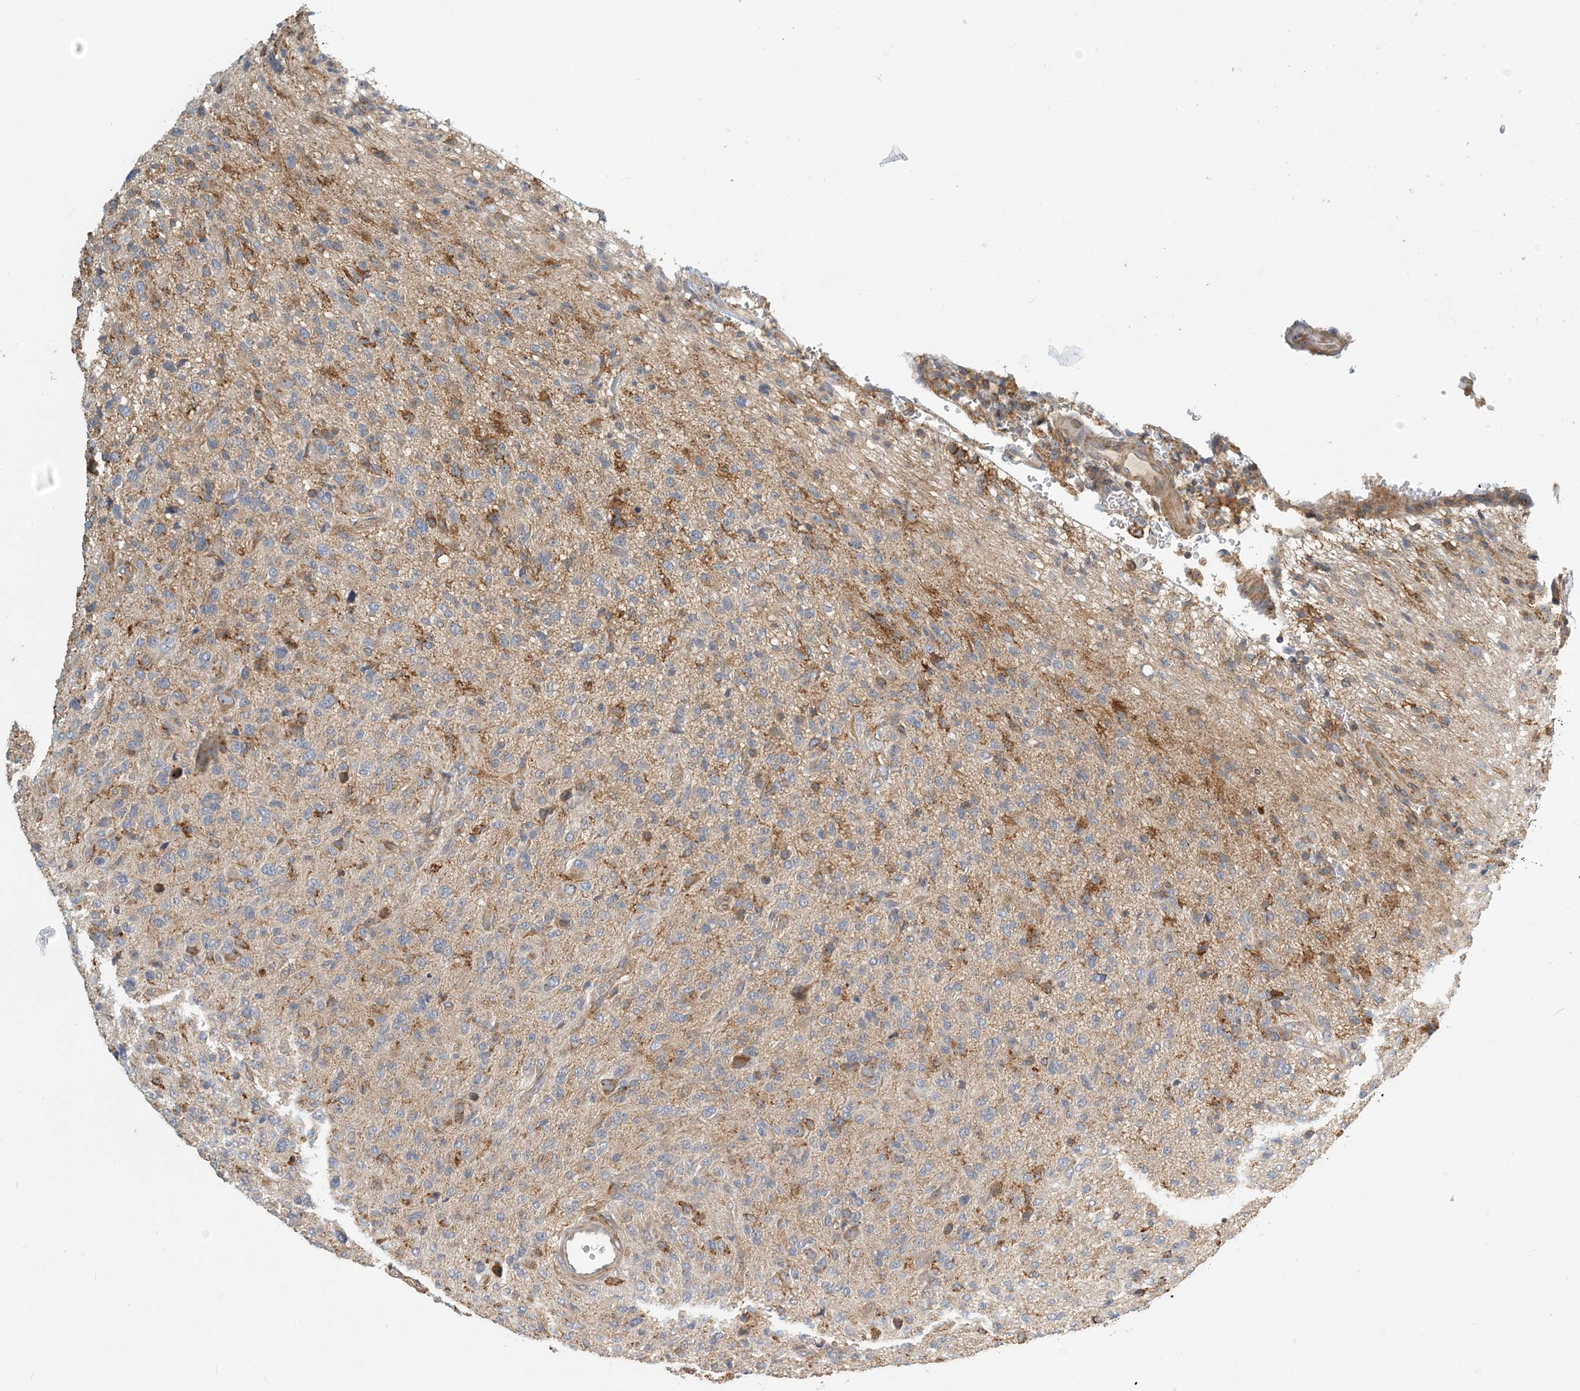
{"staining": {"intensity": "weak", "quantity": "<25%", "location": "cytoplasmic/membranous"}, "tissue": "glioma", "cell_type": "Tumor cells", "image_type": "cancer", "snomed": [{"axis": "morphology", "description": "Glioma, malignant, High grade"}, {"axis": "topography", "description": "Brain"}], "caption": "Immunohistochemical staining of glioma reveals no significant positivity in tumor cells.", "gene": "COLEC11", "patient": {"sex": "female", "age": 57}}